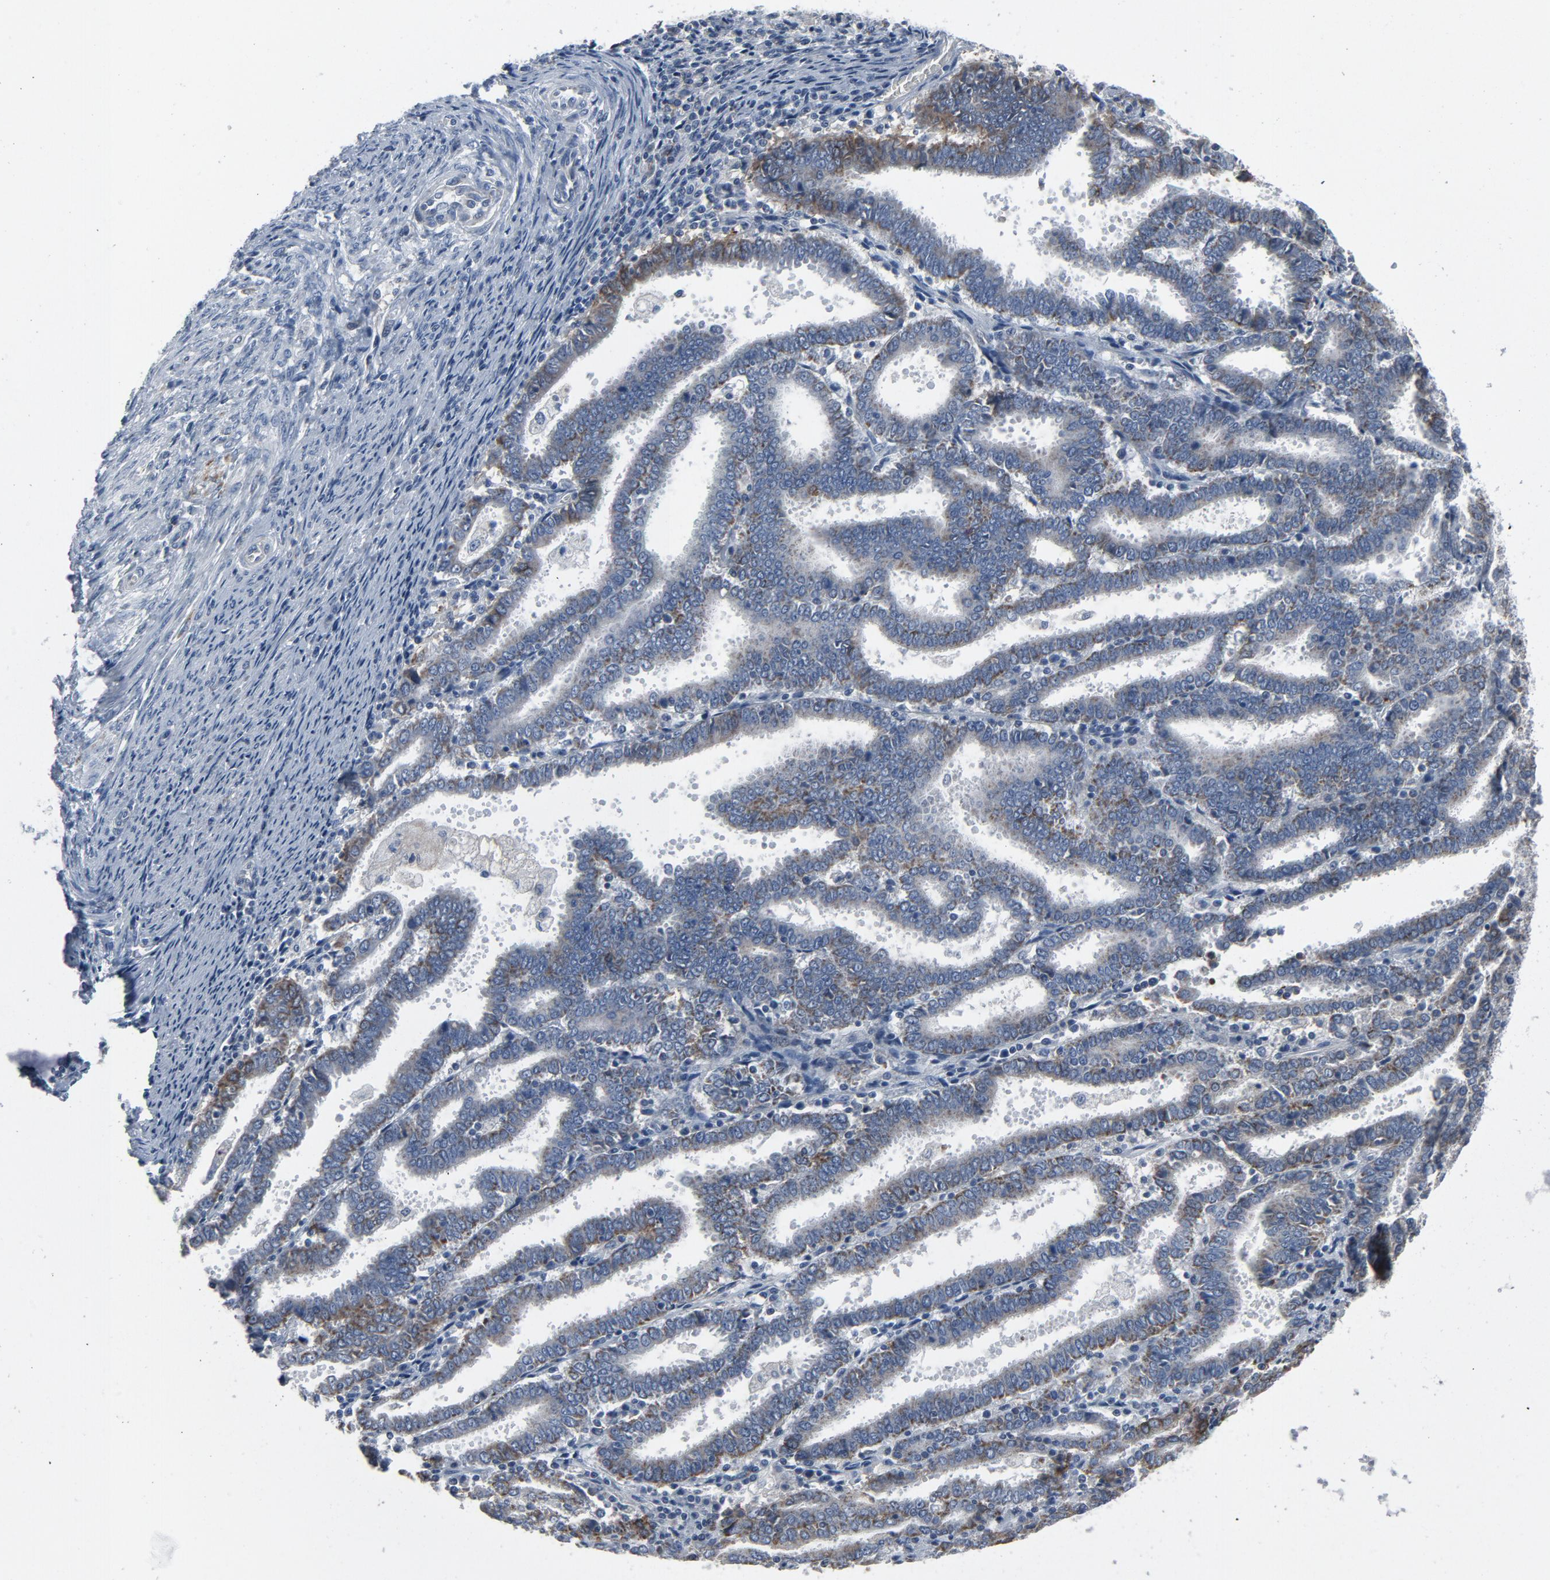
{"staining": {"intensity": "weak", "quantity": "<25%", "location": "cytoplasmic/membranous"}, "tissue": "endometrial cancer", "cell_type": "Tumor cells", "image_type": "cancer", "snomed": [{"axis": "morphology", "description": "Adenocarcinoma, NOS"}, {"axis": "topography", "description": "Uterus"}], "caption": "Photomicrograph shows no significant protein expression in tumor cells of endometrial adenocarcinoma.", "gene": "GPX2", "patient": {"sex": "female", "age": 83}}